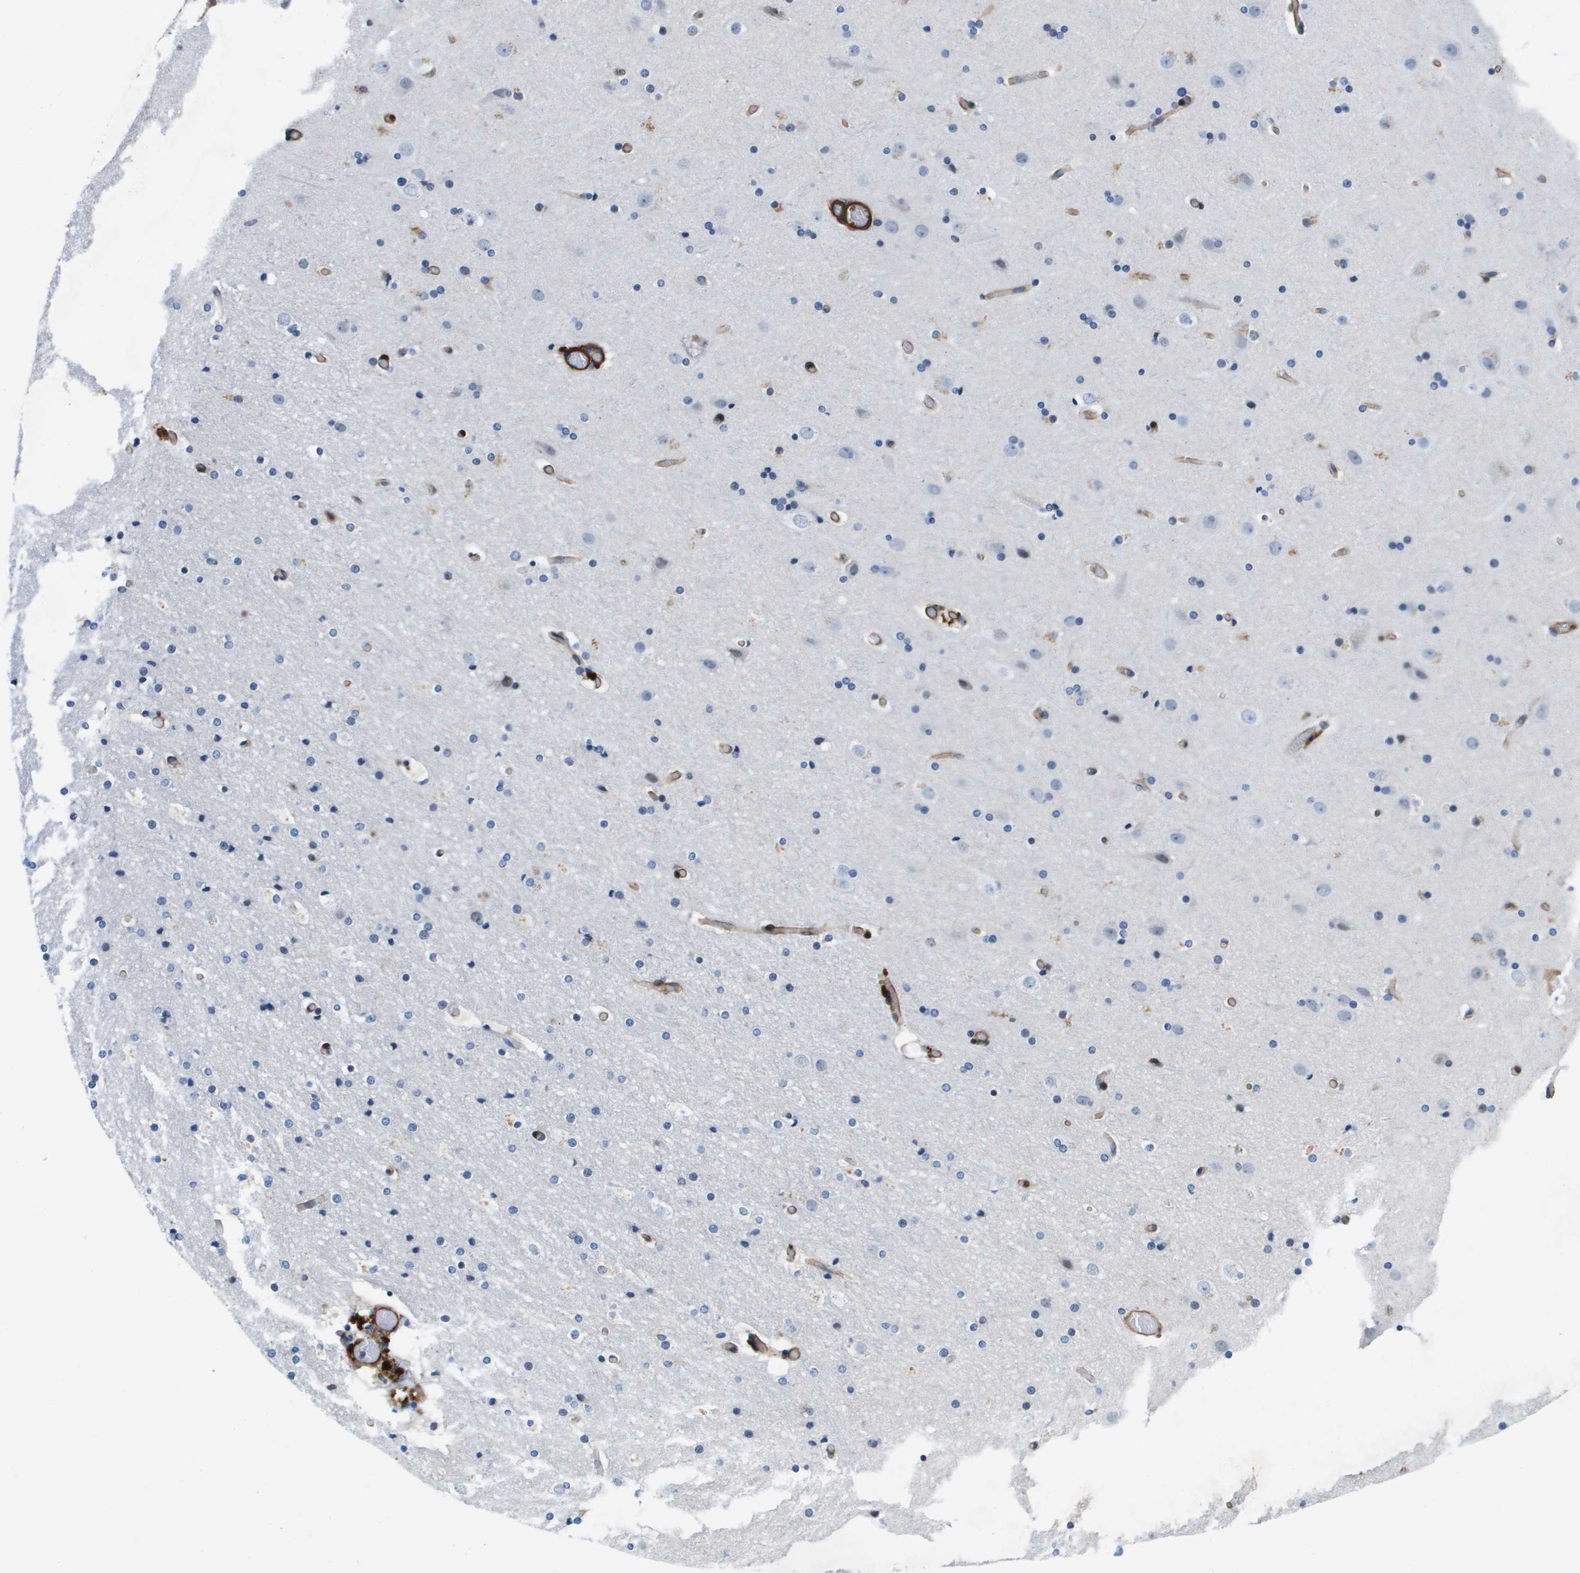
{"staining": {"intensity": "strong", "quantity": ">75%", "location": "cytoplasmic/membranous"}, "tissue": "cerebral cortex", "cell_type": "Endothelial cells", "image_type": "normal", "snomed": [{"axis": "morphology", "description": "Normal tissue, NOS"}, {"axis": "topography", "description": "Cerebral cortex"}], "caption": "Protein analysis of benign cerebral cortex exhibits strong cytoplasmic/membranous expression in approximately >75% of endothelial cells. (Stains: DAB (3,3'-diaminobenzidine) in brown, nuclei in blue, Microscopy: brightfield microscopy at high magnification).", "gene": "LPP", "patient": {"sex": "male", "age": 57}}